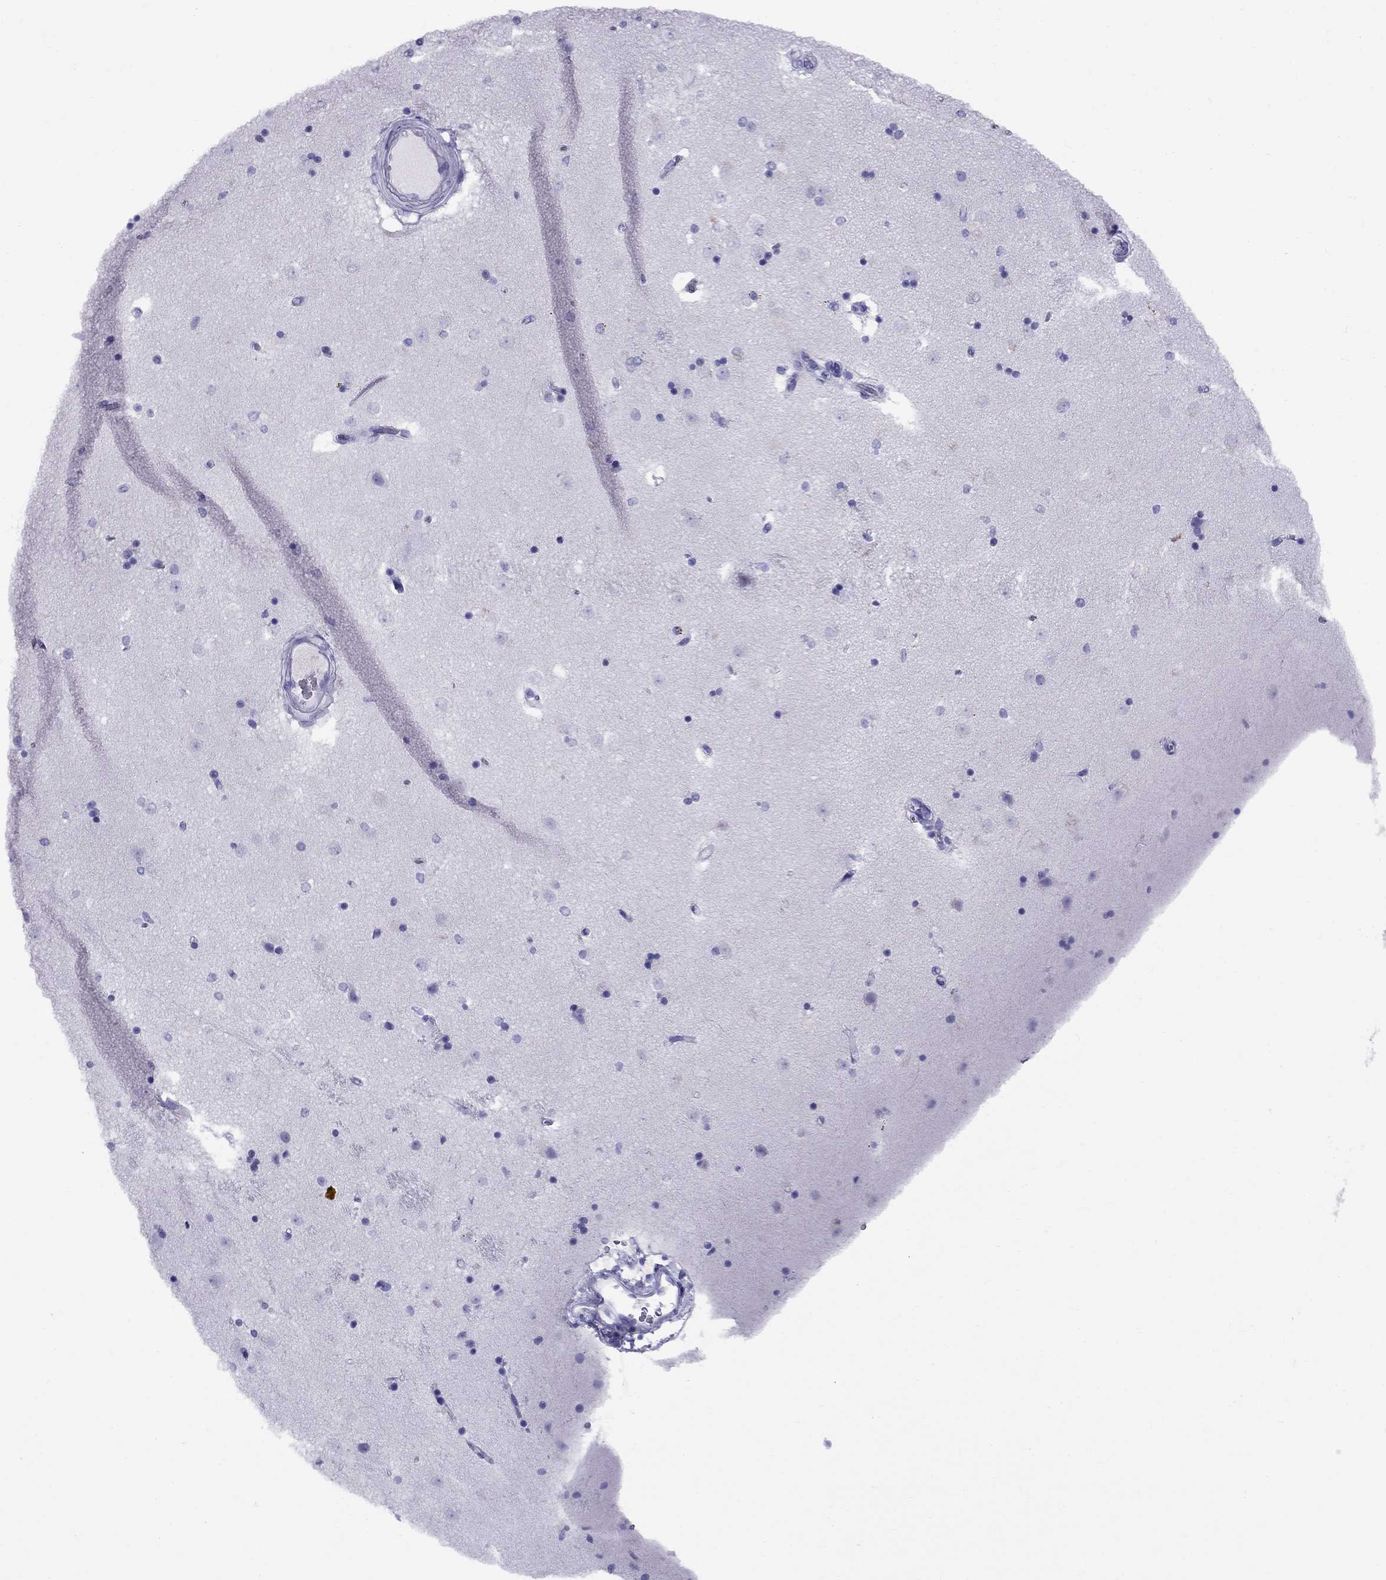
{"staining": {"intensity": "negative", "quantity": "none", "location": "none"}, "tissue": "caudate", "cell_type": "Glial cells", "image_type": "normal", "snomed": [{"axis": "morphology", "description": "Normal tissue, NOS"}, {"axis": "topography", "description": "Lateral ventricle wall"}], "caption": "Immunohistochemical staining of unremarkable caudate reveals no significant positivity in glial cells. (Immunohistochemistry (ihc), brightfield microscopy, high magnification).", "gene": "AVPR1B", "patient": {"sex": "male", "age": 51}}